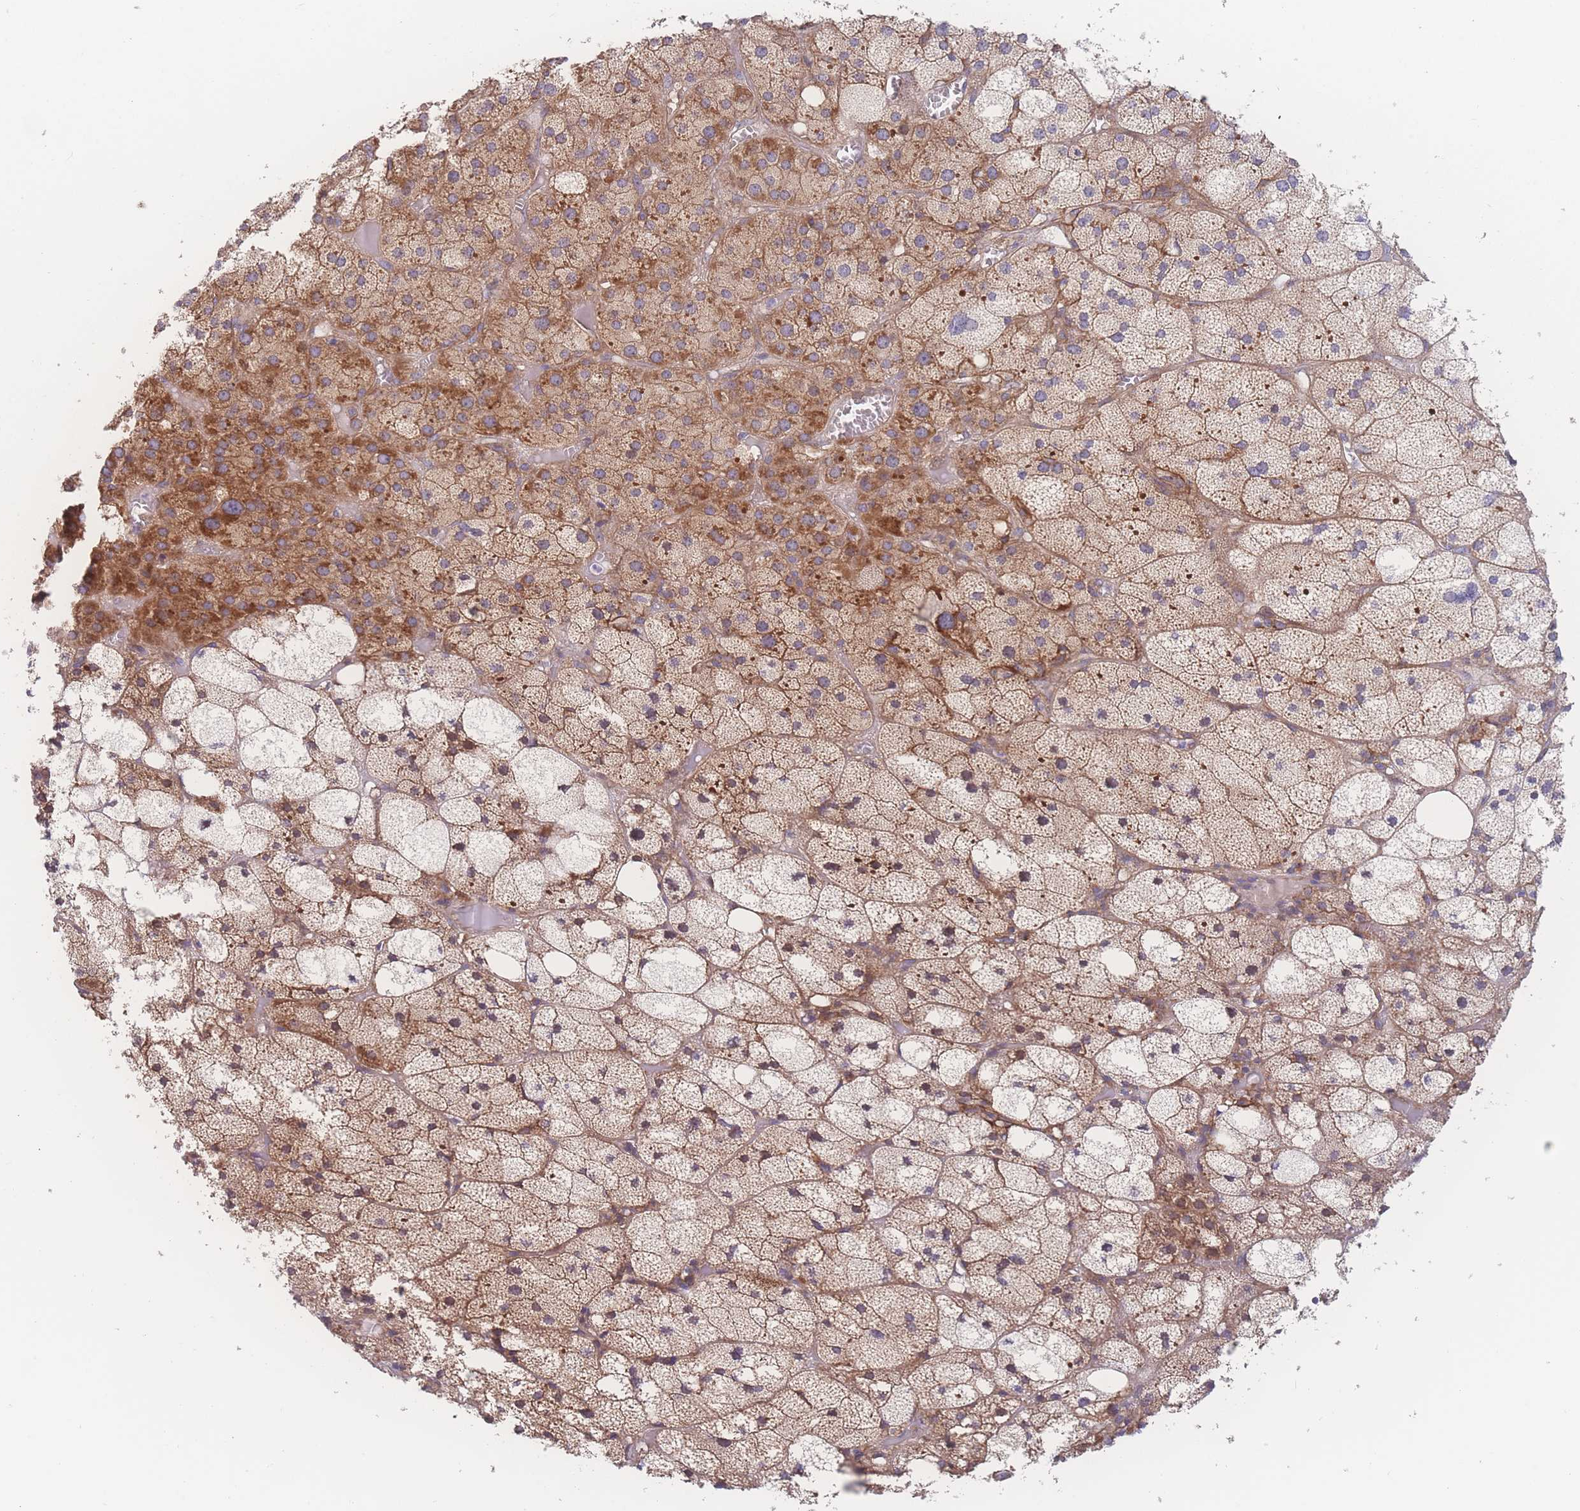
{"staining": {"intensity": "moderate", "quantity": ">75%", "location": "cytoplasmic/membranous"}, "tissue": "adrenal gland", "cell_type": "Glandular cells", "image_type": "normal", "snomed": [{"axis": "morphology", "description": "Normal tissue, NOS"}, {"axis": "topography", "description": "Adrenal gland"}], "caption": "Immunohistochemistry of normal human adrenal gland demonstrates medium levels of moderate cytoplasmic/membranous positivity in approximately >75% of glandular cells.", "gene": "CFAP97", "patient": {"sex": "female", "age": 61}}